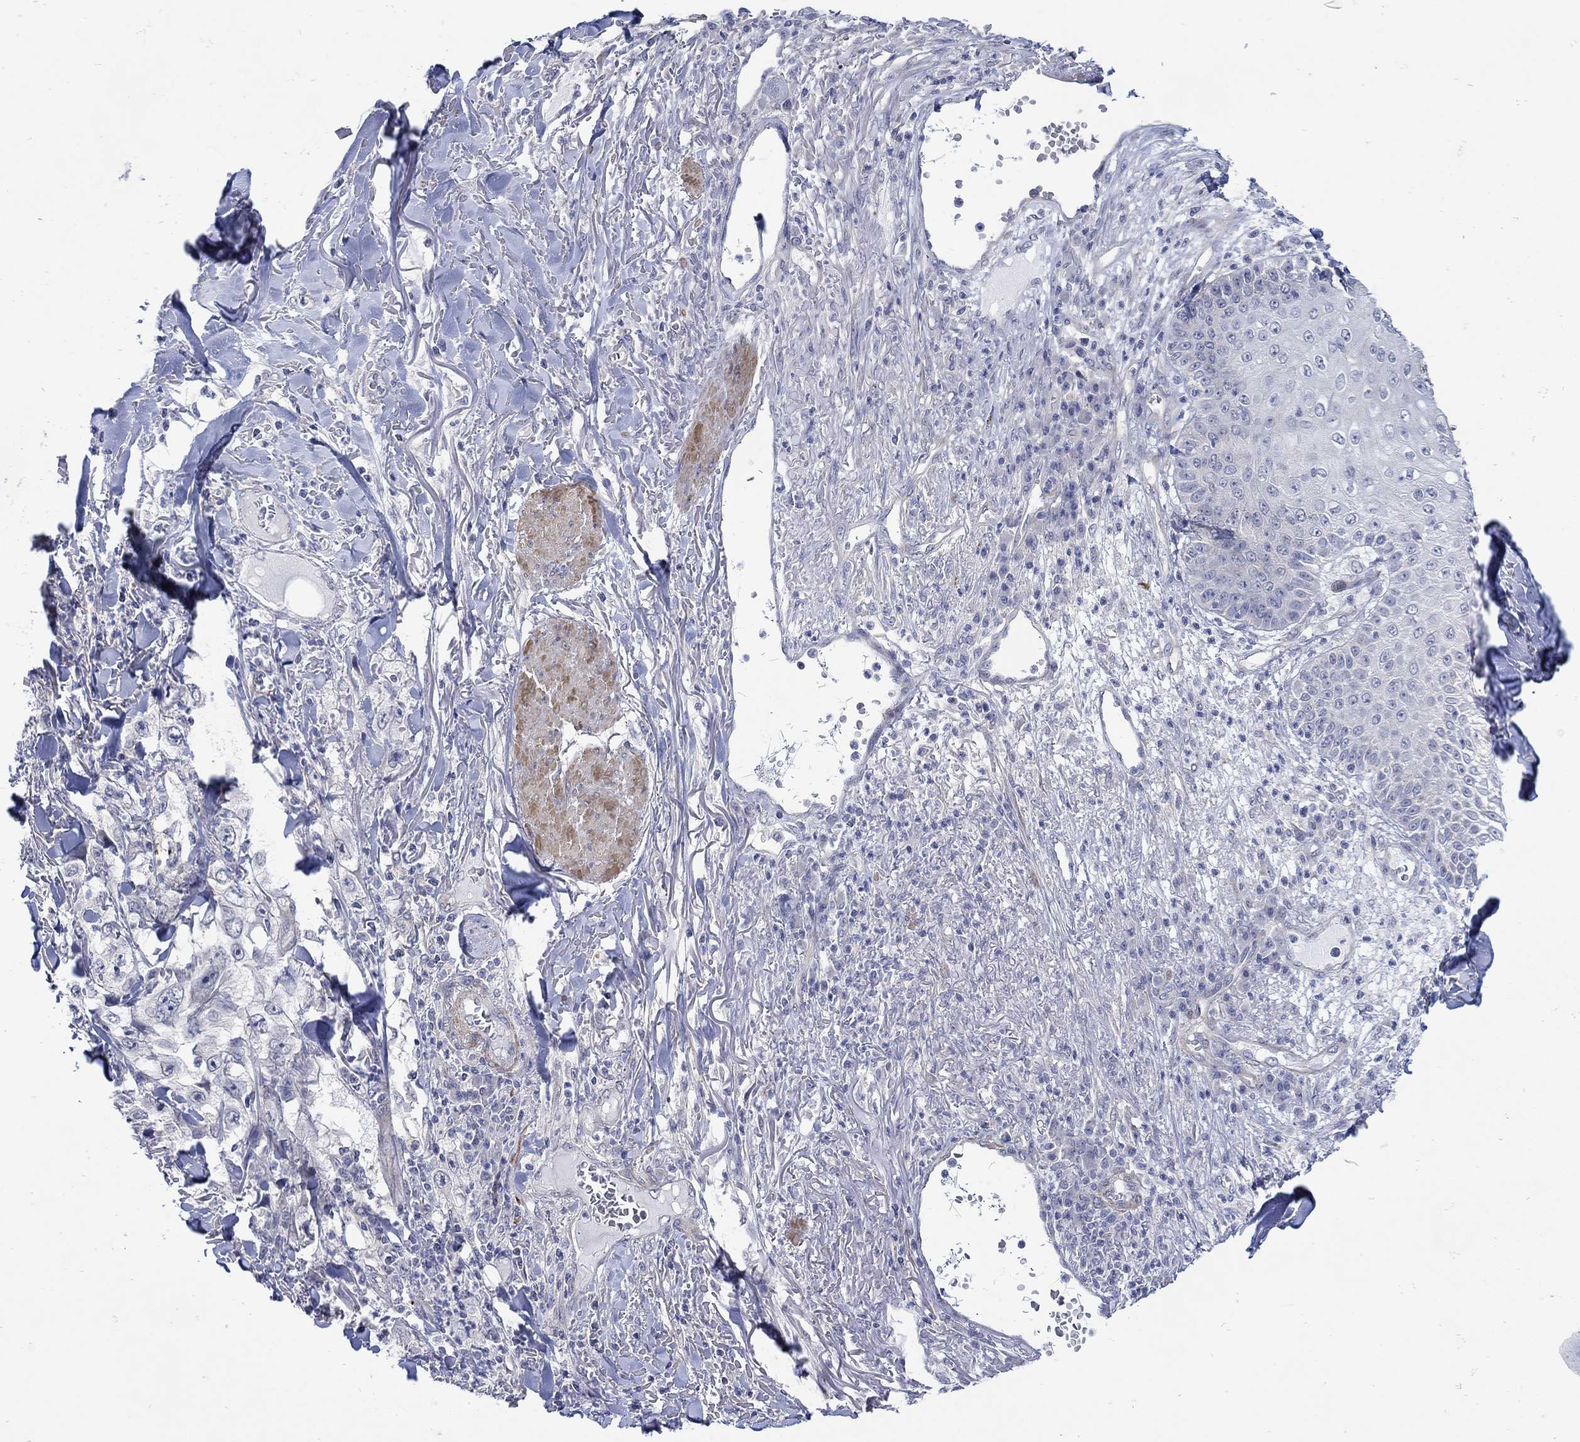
{"staining": {"intensity": "negative", "quantity": "none", "location": "none"}, "tissue": "skin cancer", "cell_type": "Tumor cells", "image_type": "cancer", "snomed": [{"axis": "morphology", "description": "Squamous cell carcinoma, NOS"}, {"axis": "topography", "description": "Skin"}], "caption": "A micrograph of squamous cell carcinoma (skin) stained for a protein demonstrates no brown staining in tumor cells.", "gene": "SCN7A", "patient": {"sex": "male", "age": 82}}